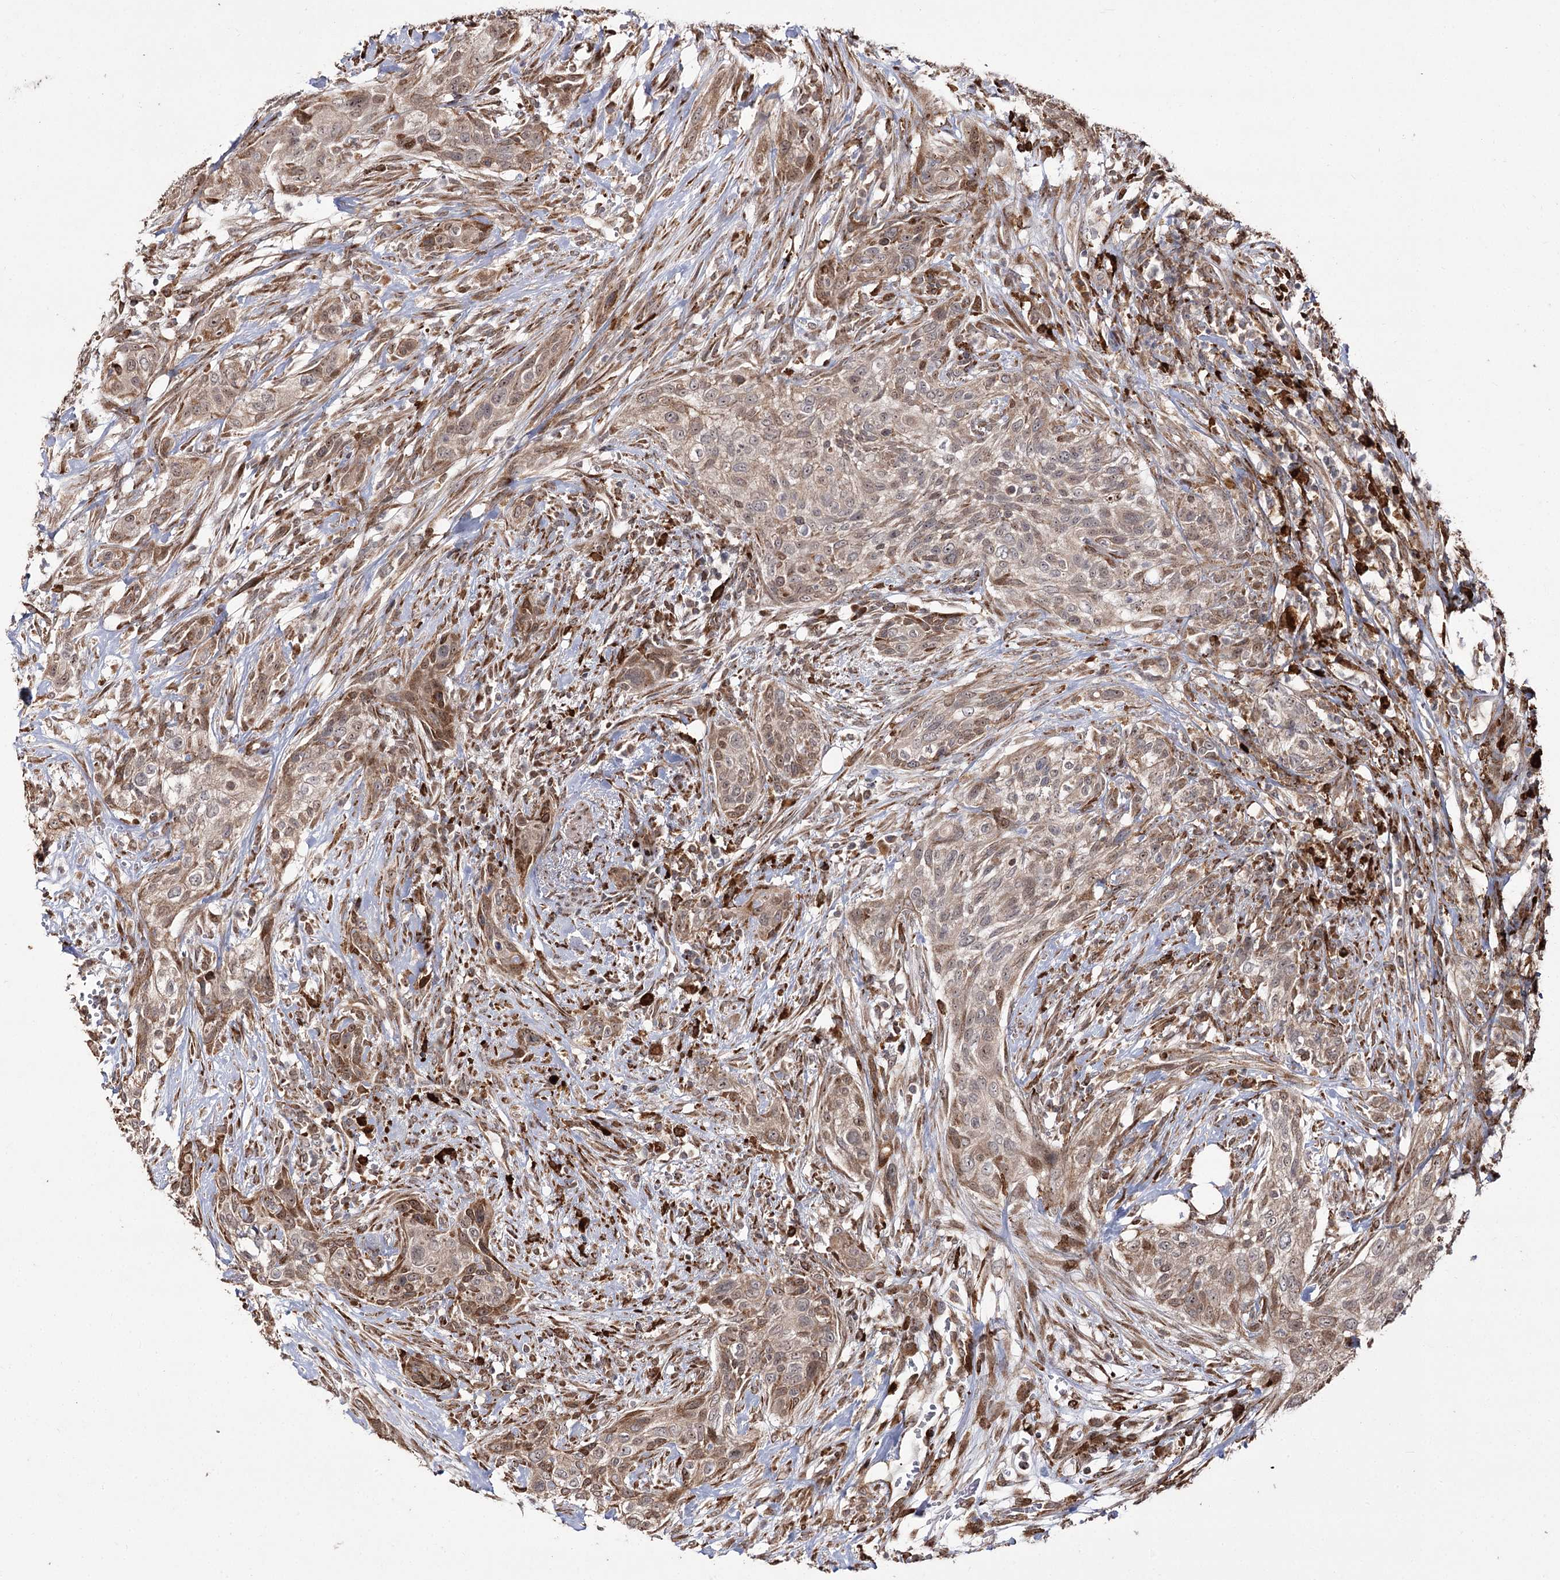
{"staining": {"intensity": "moderate", "quantity": ">75%", "location": "cytoplasmic/membranous"}, "tissue": "urothelial cancer", "cell_type": "Tumor cells", "image_type": "cancer", "snomed": [{"axis": "morphology", "description": "Urothelial carcinoma, High grade"}, {"axis": "topography", "description": "Urinary bladder"}], "caption": "Human urothelial cancer stained with a protein marker displays moderate staining in tumor cells.", "gene": "FANCL", "patient": {"sex": "male", "age": 35}}